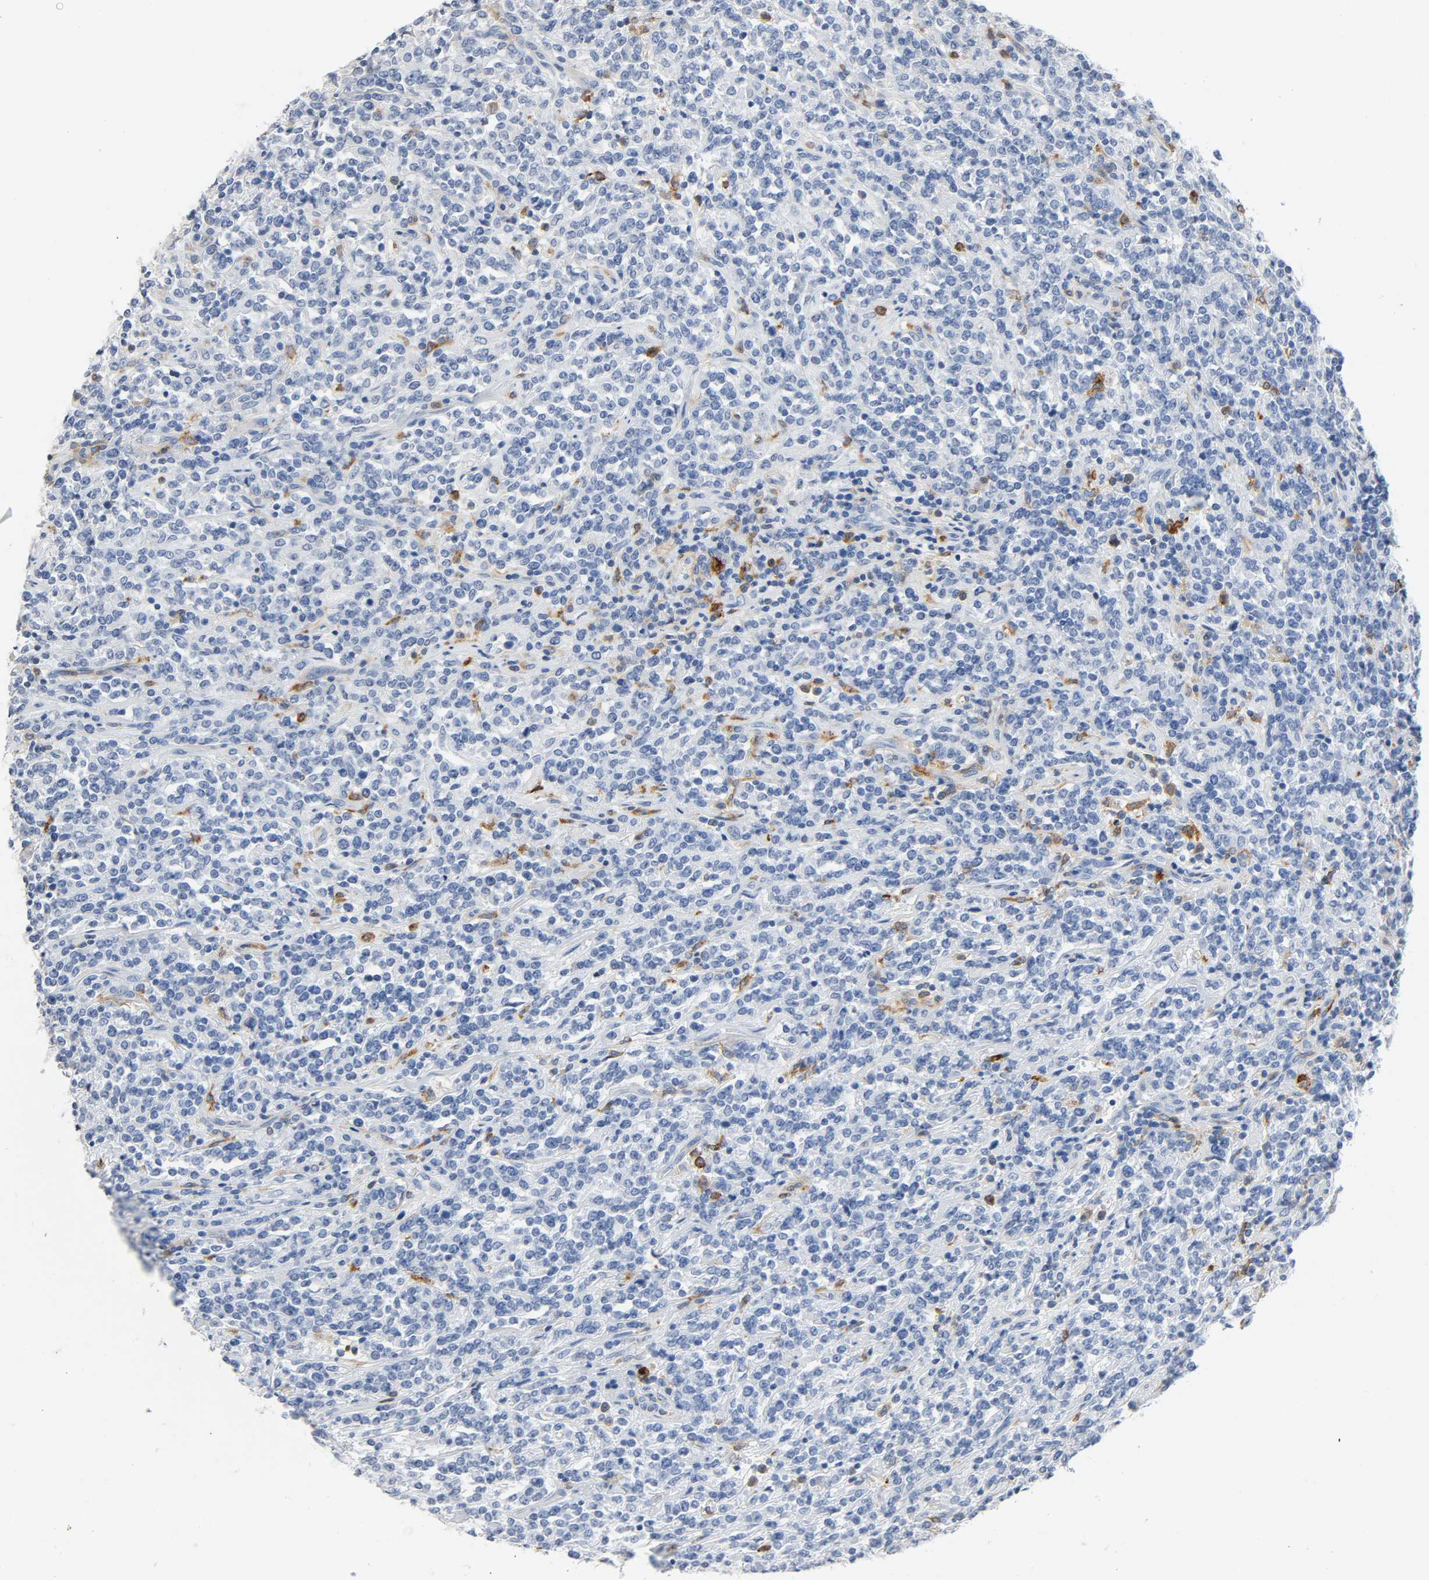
{"staining": {"intensity": "negative", "quantity": "none", "location": "none"}, "tissue": "lymphoma", "cell_type": "Tumor cells", "image_type": "cancer", "snomed": [{"axis": "morphology", "description": "Malignant lymphoma, non-Hodgkin's type, High grade"}, {"axis": "topography", "description": "Soft tissue"}], "caption": "Malignant lymphoma, non-Hodgkin's type (high-grade) was stained to show a protein in brown. There is no significant positivity in tumor cells.", "gene": "ANPEP", "patient": {"sex": "male", "age": 18}}